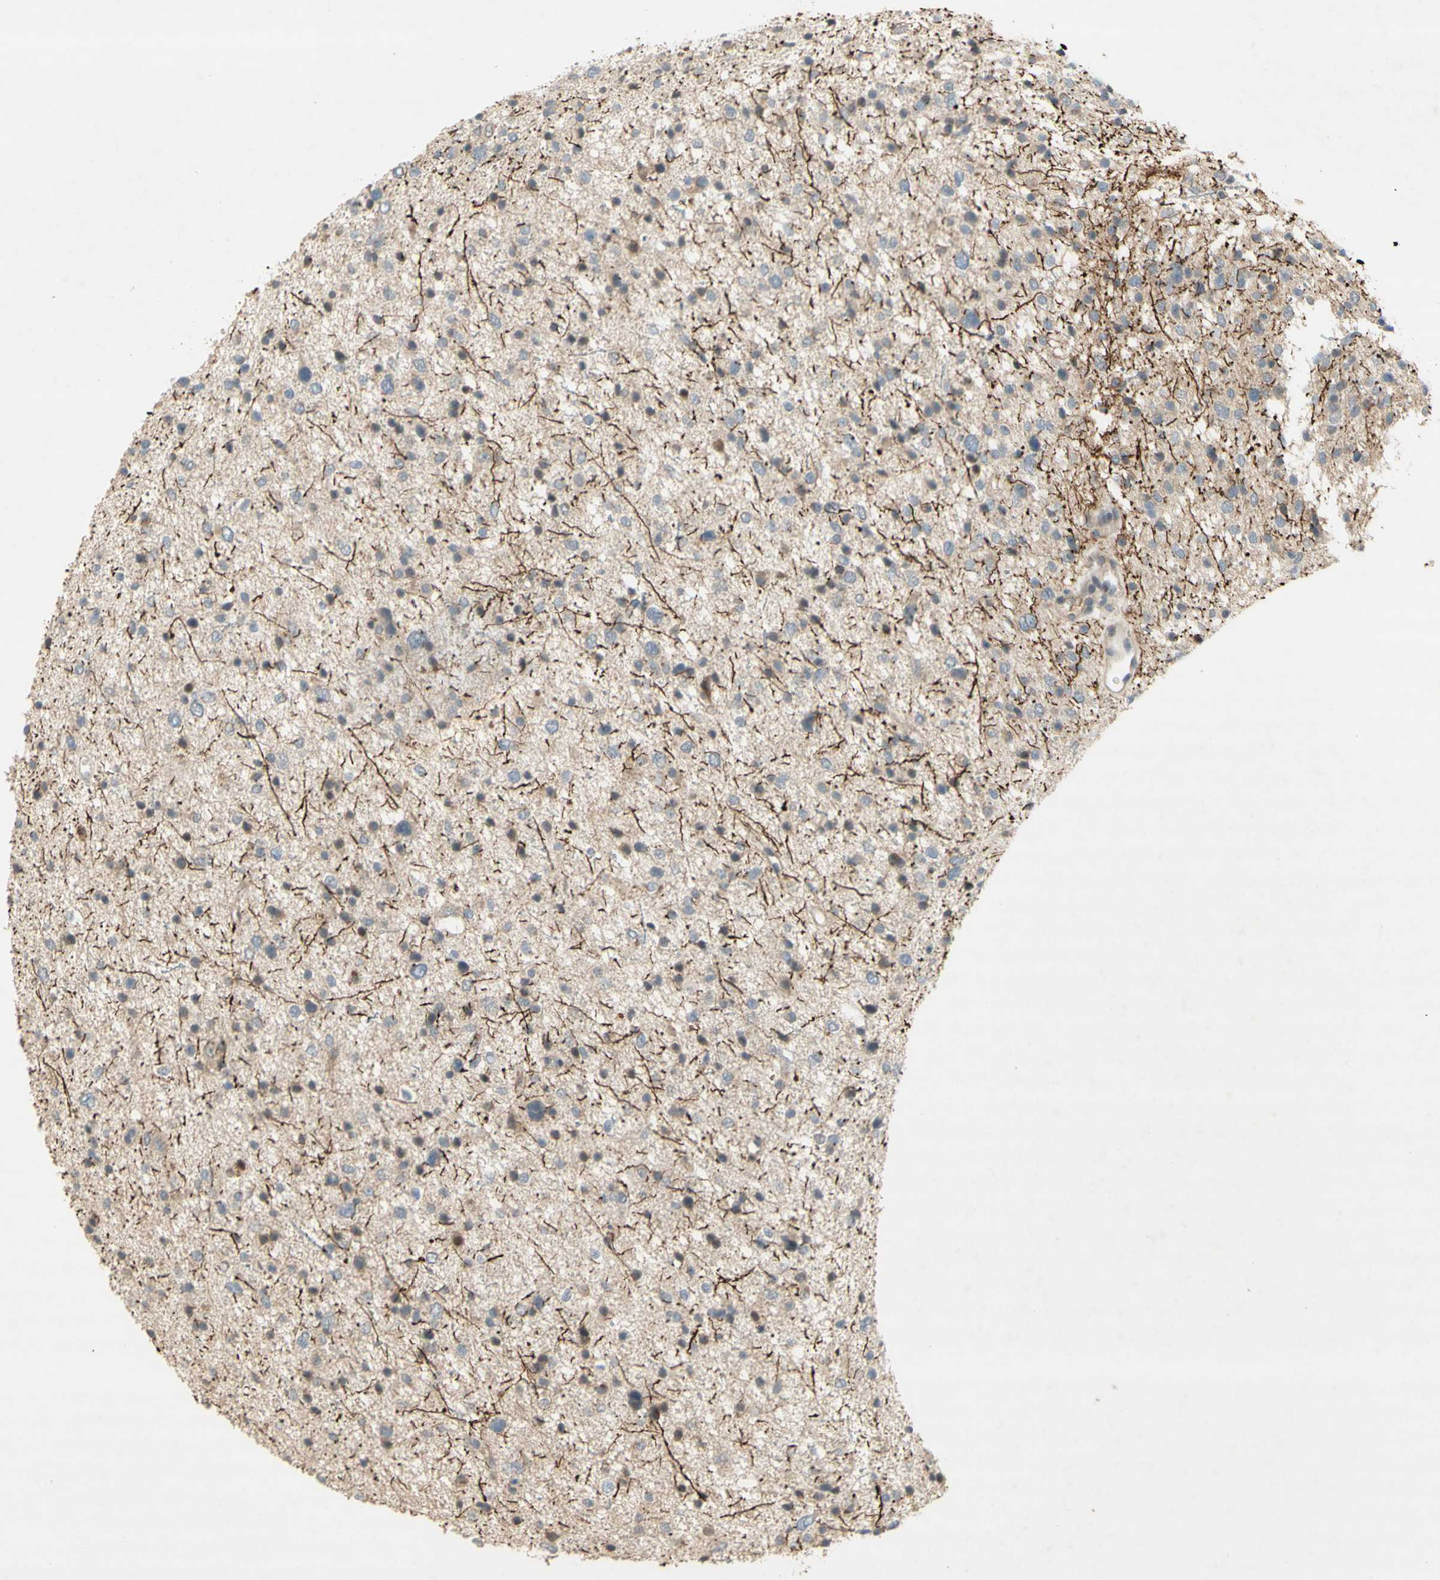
{"staining": {"intensity": "weak", "quantity": "<25%", "location": "cytoplasmic/membranous"}, "tissue": "glioma", "cell_type": "Tumor cells", "image_type": "cancer", "snomed": [{"axis": "morphology", "description": "Glioma, malignant, Low grade"}, {"axis": "topography", "description": "Brain"}], "caption": "There is no significant positivity in tumor cells of glioma.", "gene": "NRG4", "patient": {"sex": "female", "age": 37}}